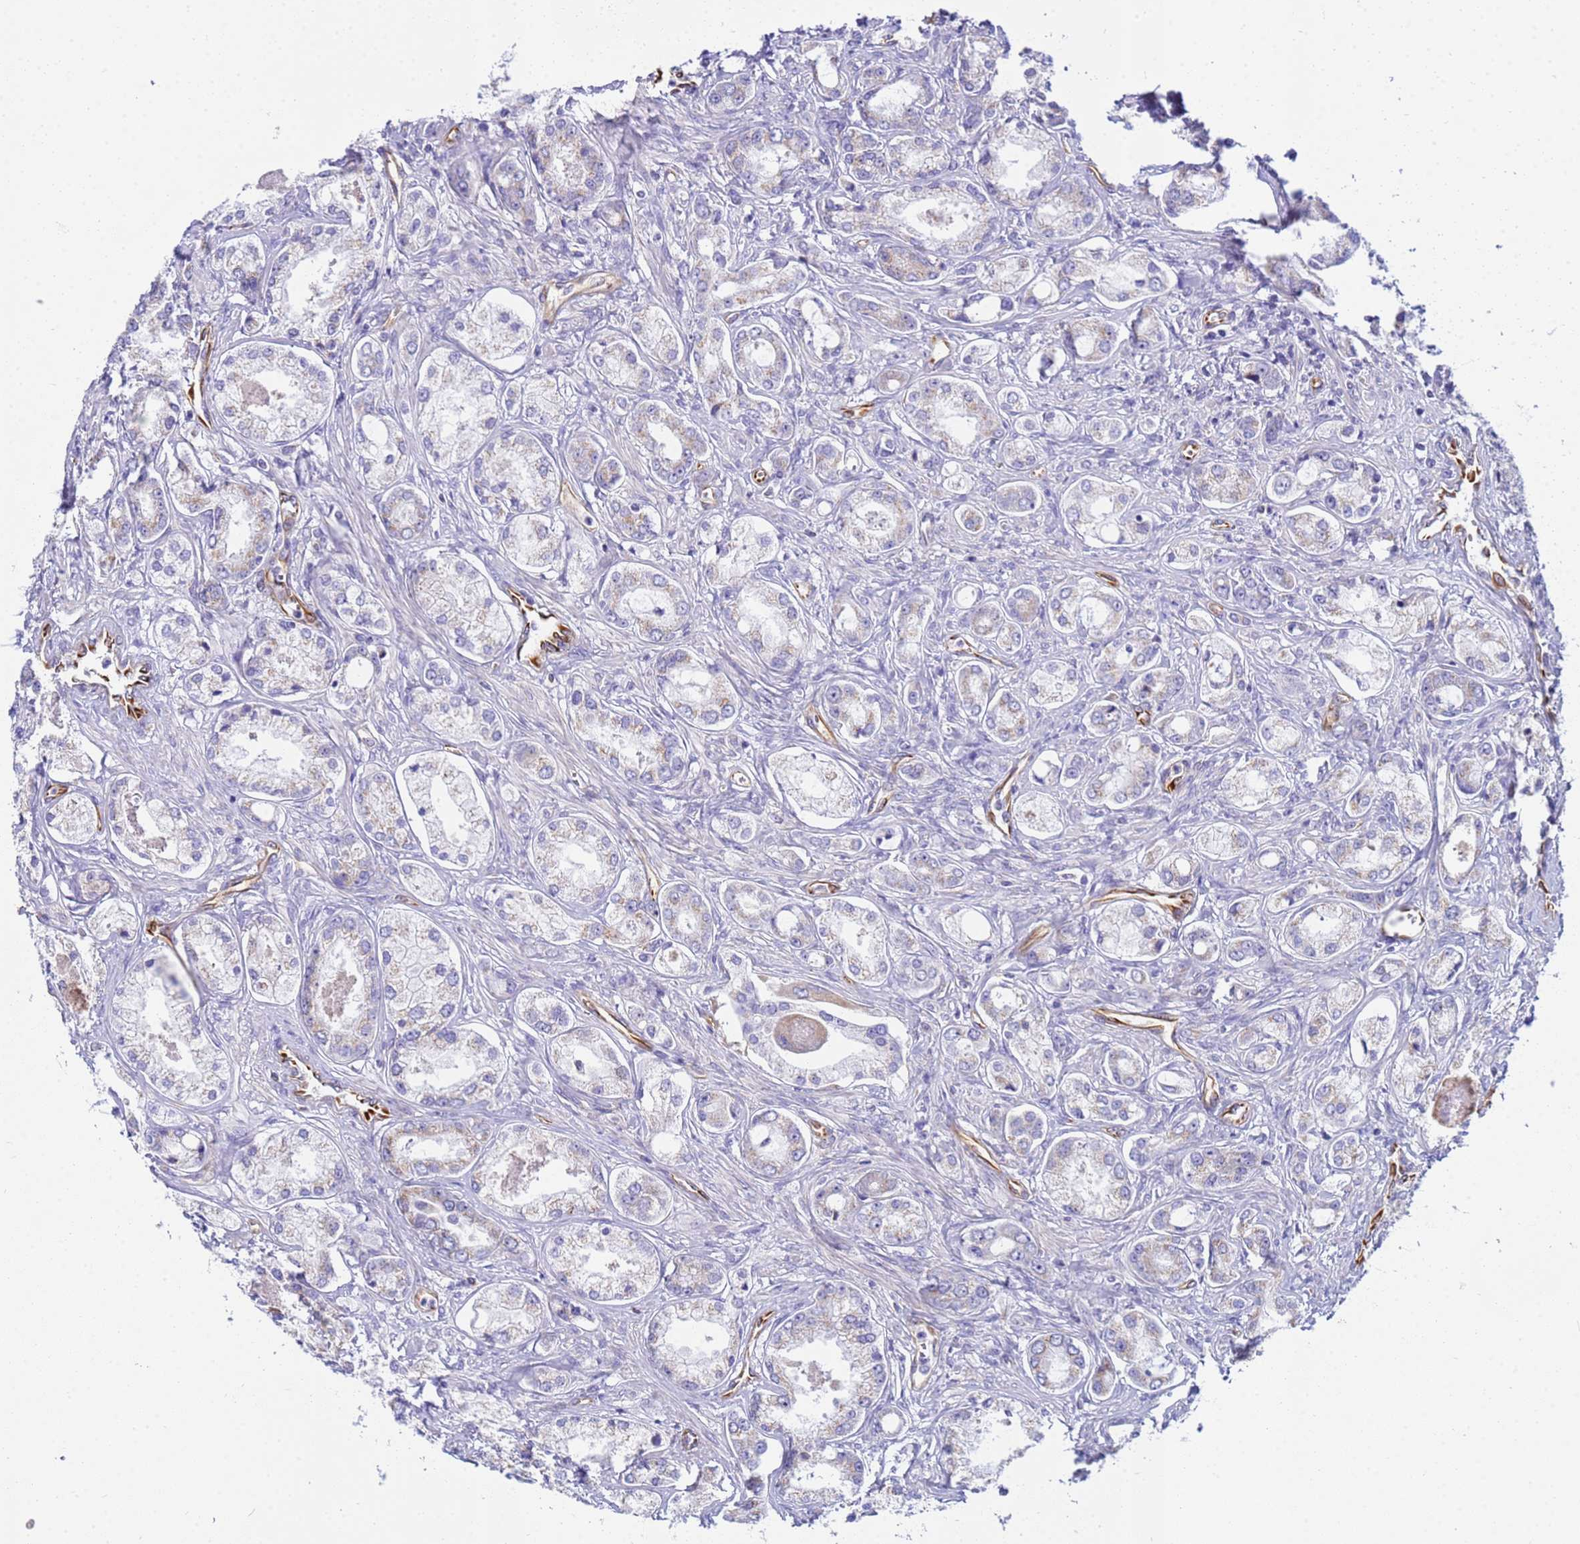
{"staining": {"intensity": "negative", "quantity": "none", "location": "none"}, "tissue": "prostate cancer", "cell_type": "Tumor cells", "image_type": "cancer", "snomed": [{"axis": "morphology", "description": "Adenocarcinoma, Low grade"}, {"axis": "topography", "description": "Prostate"}], "caption": "This is an immunohistochemistry (IHC) micrograph of human low-grade adenocarcinoma (prostate). There is no expression in tumor cells.", "gene": "UBXN2B", "patient": {"sex": "male", "age": 68}}